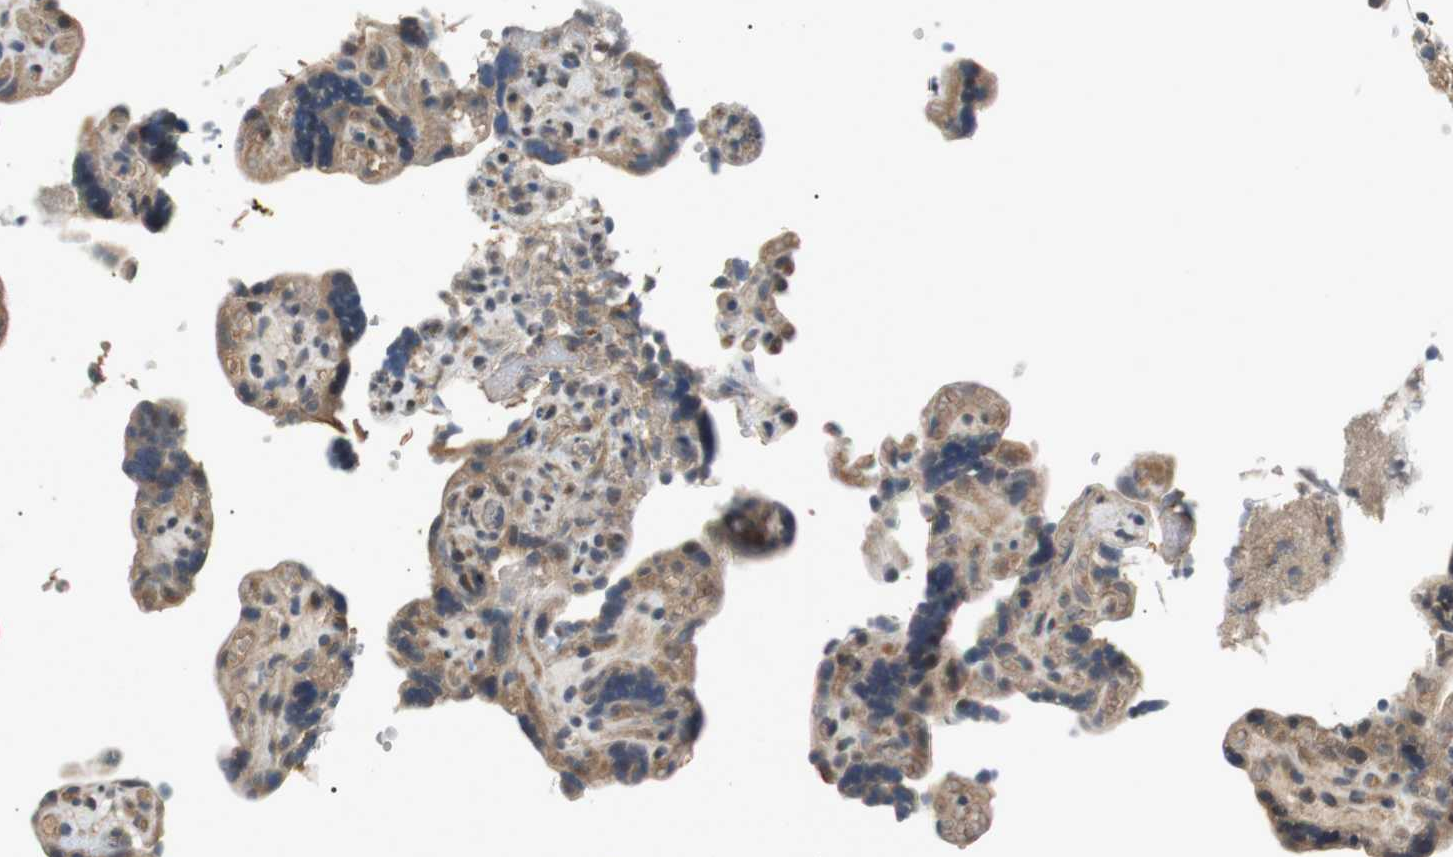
{"staining": {"intensity": "moderate", "quantity": ">75%", "location": "cytoplasmic/membranous"}, "tissue": "placenta", "cell_type": "Decidual cells", "image_type": "normal", "snomed": [{"axis": "morphology", "description": "Normal tissue, NOS"}, {"axis": "topography", "description": "Placenta"}], "caption": "Immunohistochemistry (IHC) image of unremarkable placenta: placenta stained using immunohistochemistry (IHC) demonstrates medium levels of moderate protein expression localized specifically in the cytoplasmic/membranous of decidual cells, appearing as a cytoplasmic/membranous brown color.", "gene": "HSPA13", "patient": {"sex": "female", "age": 30}}